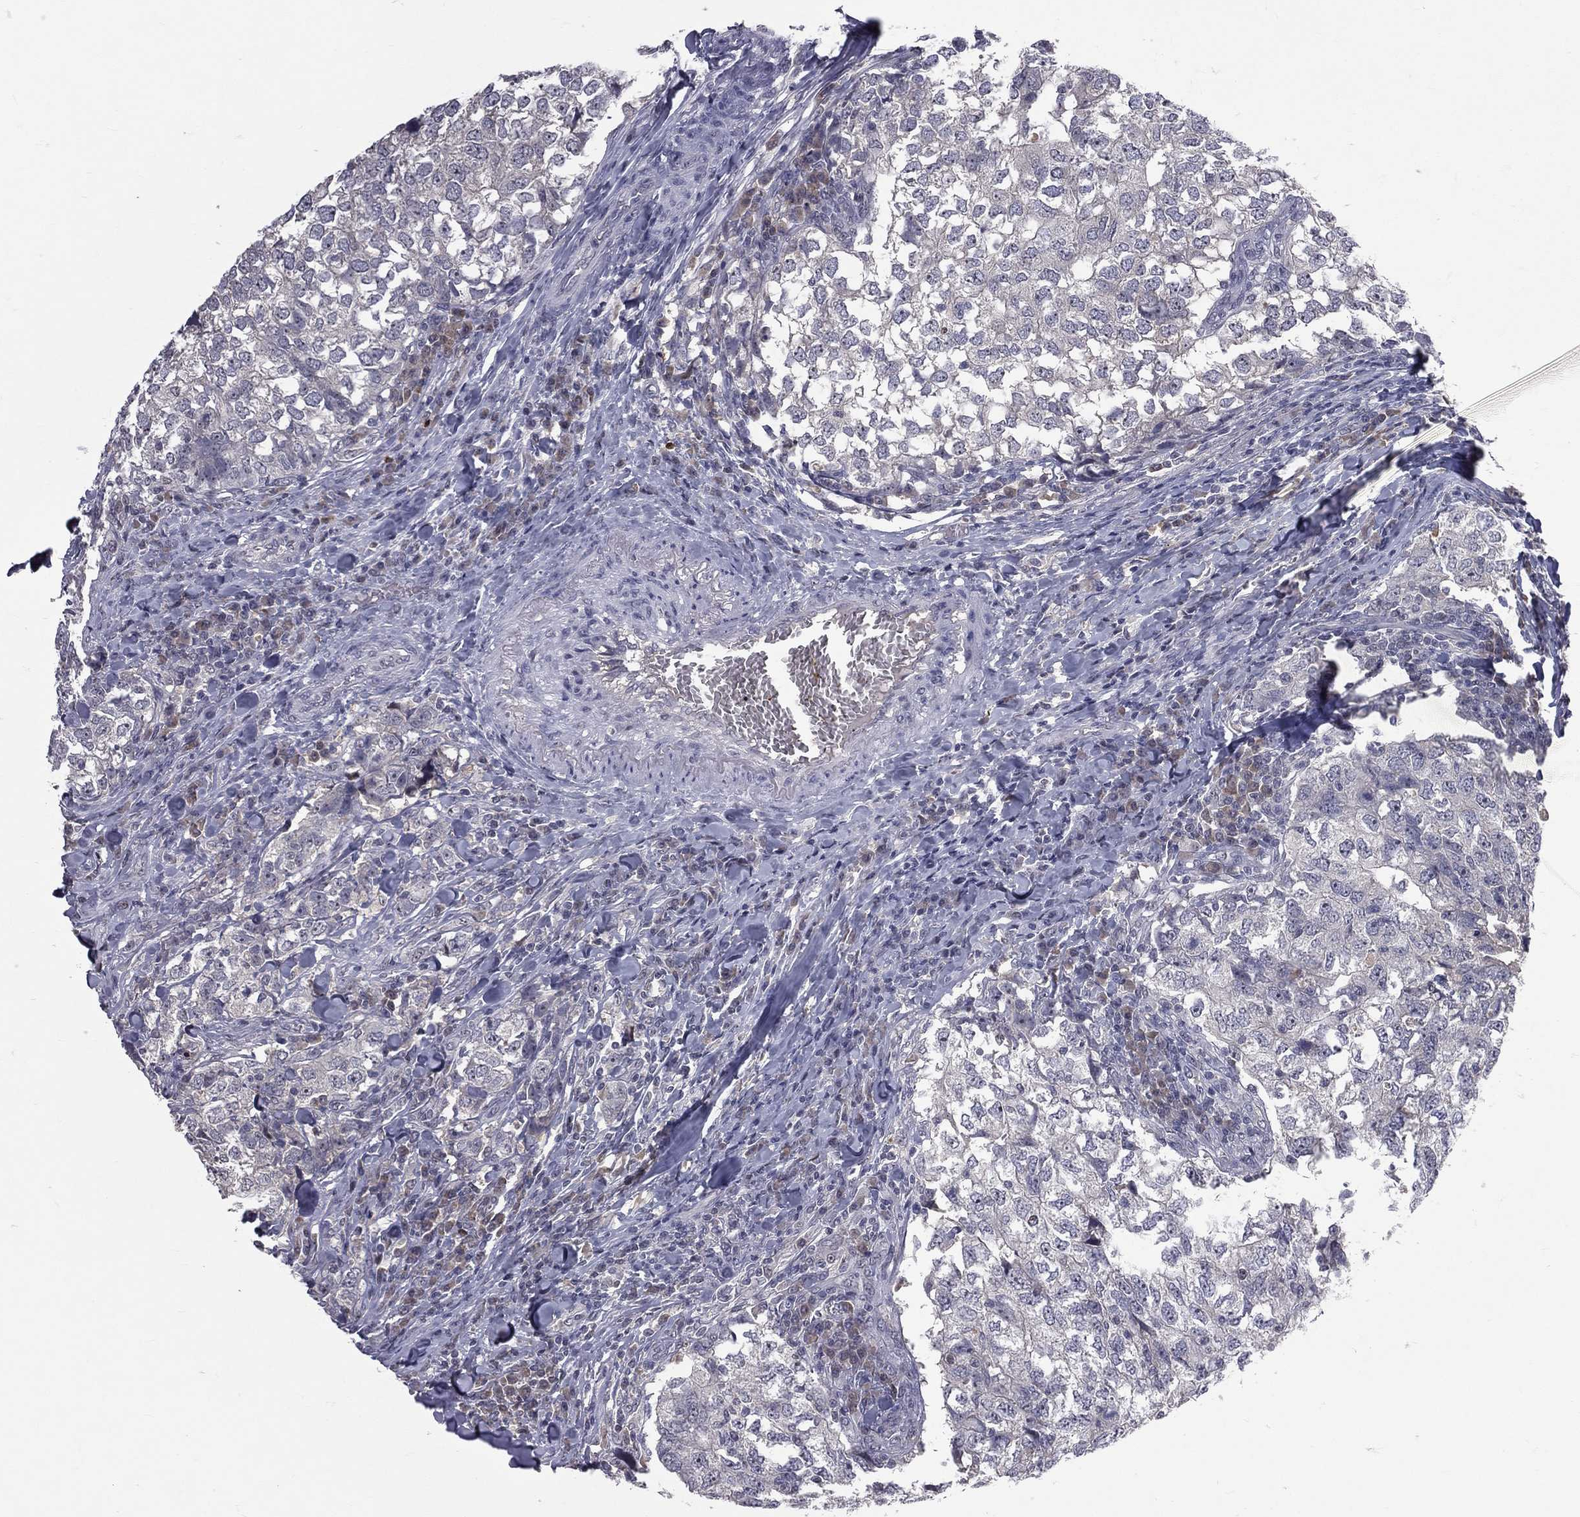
{"staining": {"intensity": "negative", "quantity": "none", "location": "none"}, "tissue": "breast cancer", "cell_type": "Tumor cells", "image_type": "cancer", "snomed": [{"axis": "morphology", "description": "Duct carcinoma"}, {"axis": "topography", "description": "Breast"}], "caption": "Invasive ductal carcinoma (breast) stained for a protein using immunohistochemistry (IHC) demonstrates no expression tumor cells.", "gene": "DSG4", "patient": {"sex": "female", "age": 30}}